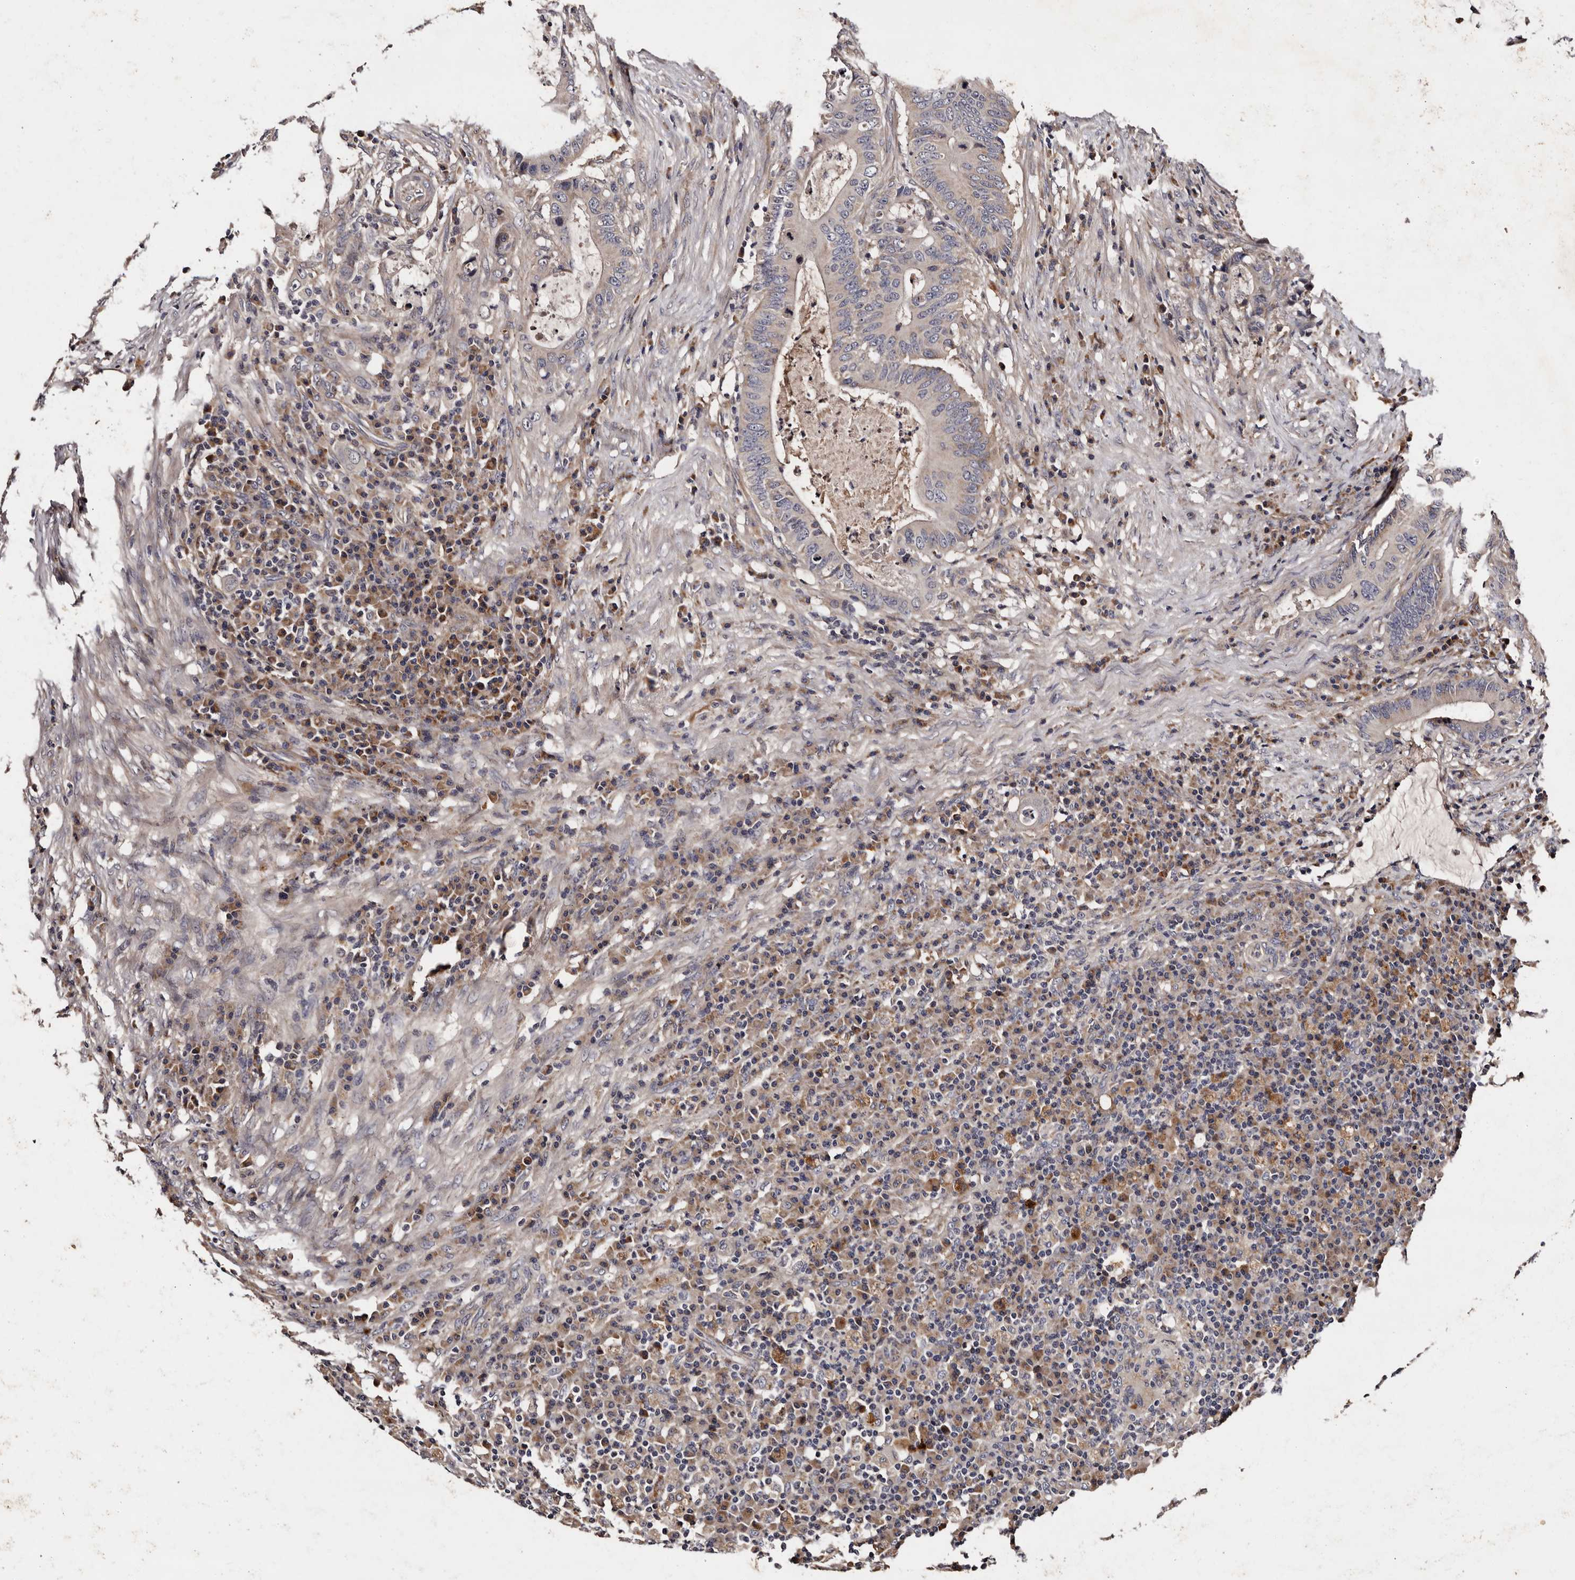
{"staining": {"intensity": "weak", "quantity": "<25%", "location": "cytoplasmic/membranous"}, "tissue": "colorectal cancer", "cell_type": "Tumor cells", "image_type": "cancer", "snomed": [{"axis": "morphology", "description": "Adenocarcinoma, NOS"}, {"axis": "topography", "description": "Colon"}], "caption": "Immunohistochemistry micrograph of neoplastic tissue: colorectal adenocarcinoma stained with DAB demonstrates no significant protein staining in tumor cells.", "gene": "ADCK5", "patient": {"sex": "male", "age": 83}}